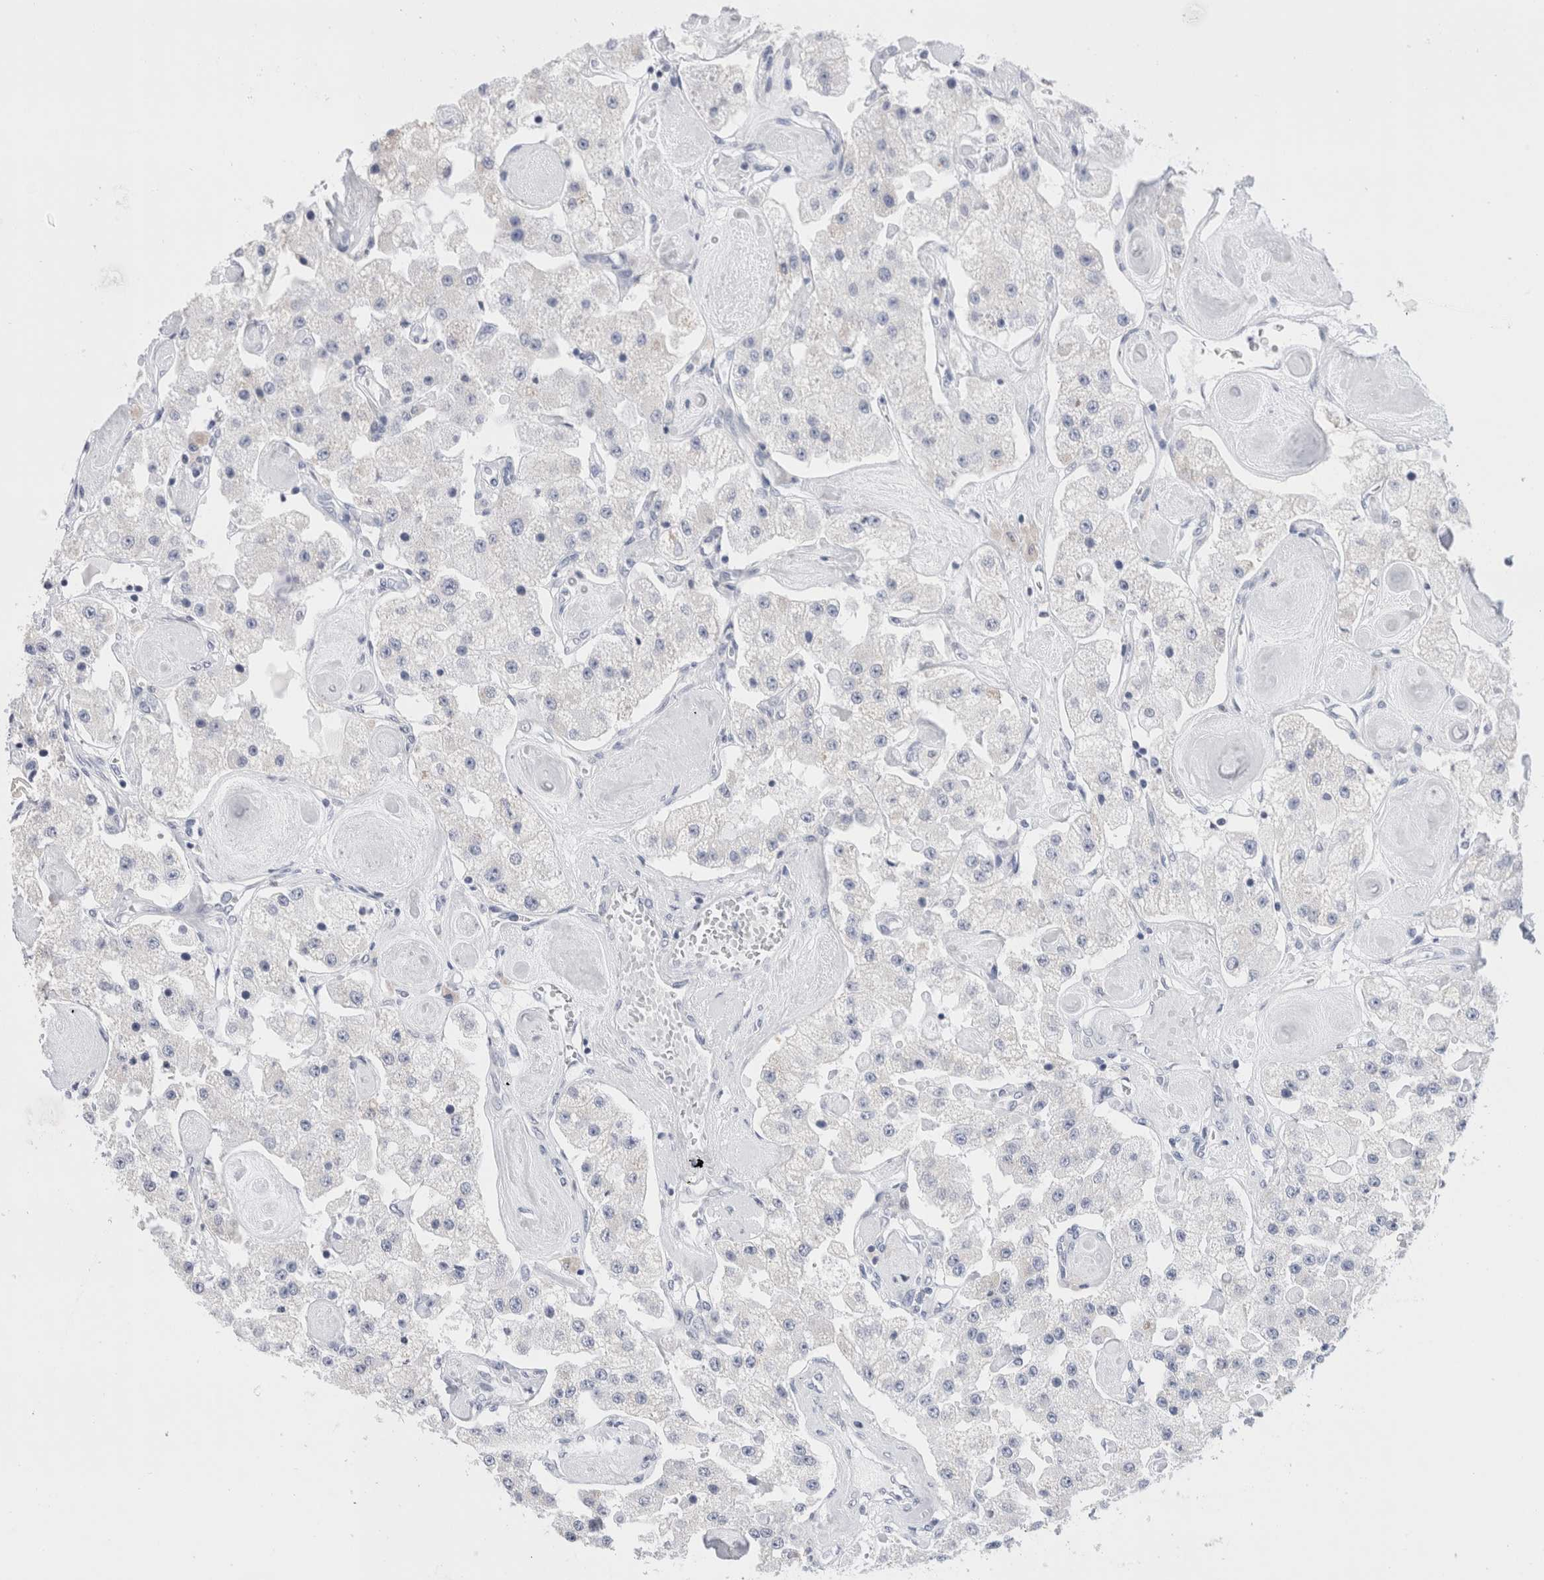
{"staining": {"intensity": "negative", "quantity": "none", "location": "none"}, "tissue": "carcinoid", "cell_type": "Tumor cells", "image_type": "cancer", "snomed": [{"axis": "morphology", "description": "Carcinoid, malignant, NOS"}, {"axis": "topography", "description": "Pancreas"}], "caption": "Image shows no significant protein expression in tumor cells of carcinoid. (IHC, brightfield microscopy, high magnification).", "gene": "ECHDC2", "patient": {"sex": "male", "age": 41}}